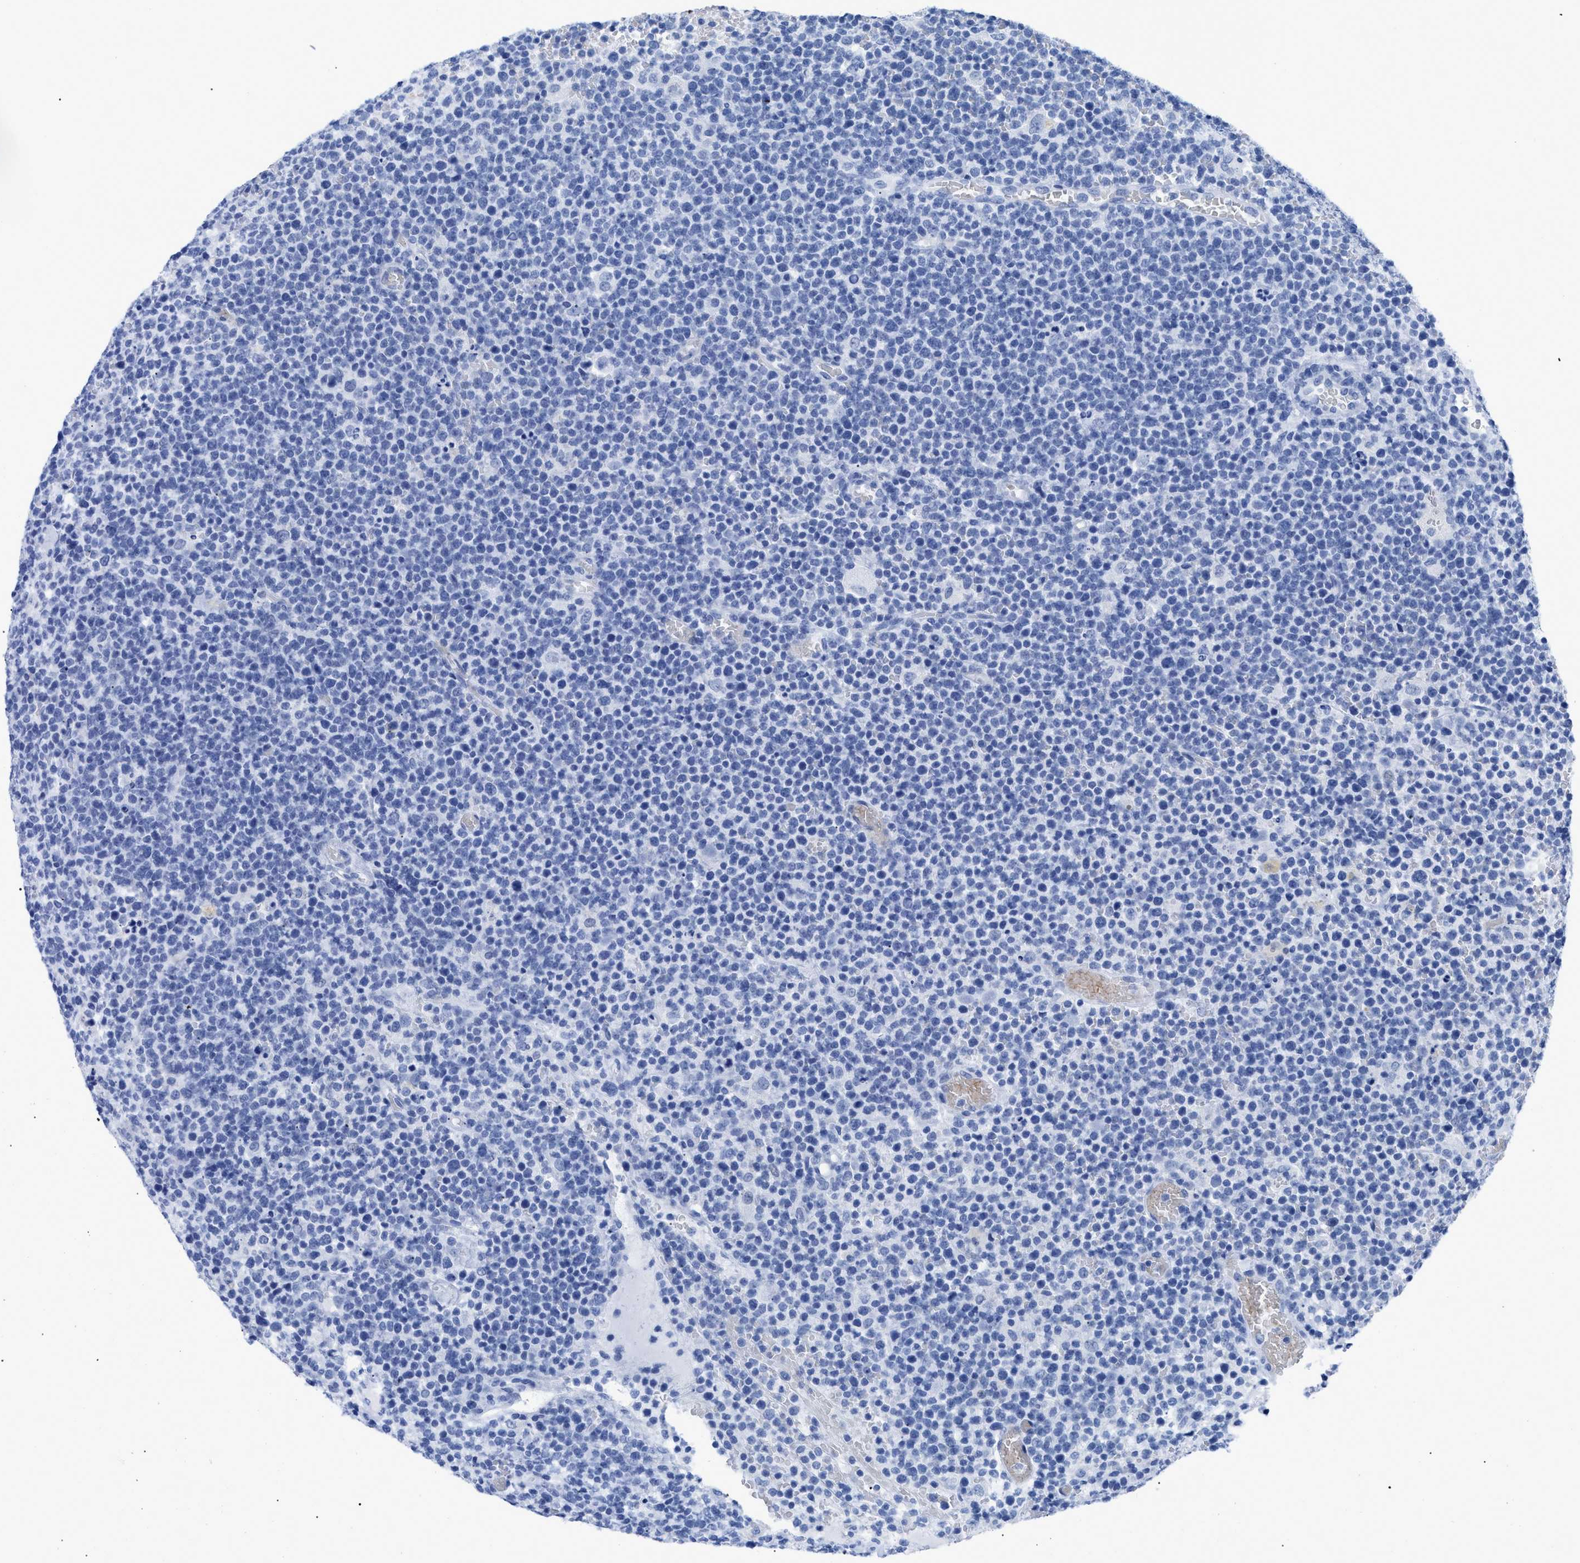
{"staining": {"intensity": "negative", "quantity": "none", "location": "none"}, "tissue": "lymphoma", "cell_type": "Tumor cells", "image_type": "cancer", "snomed": [{"axis": "morphology", "description": "Malignant lymphoma, non-Hodgkin's type, High grade"}, {"axis": "topography", "description": "Lymph node"}], "caption": "This is an immunohistochemistry (IHC) micrograph of lymphoma. There is no staining in tumor cells.", "gene": "DUSP26", "patient": {"sex": "male", "age": 61}}